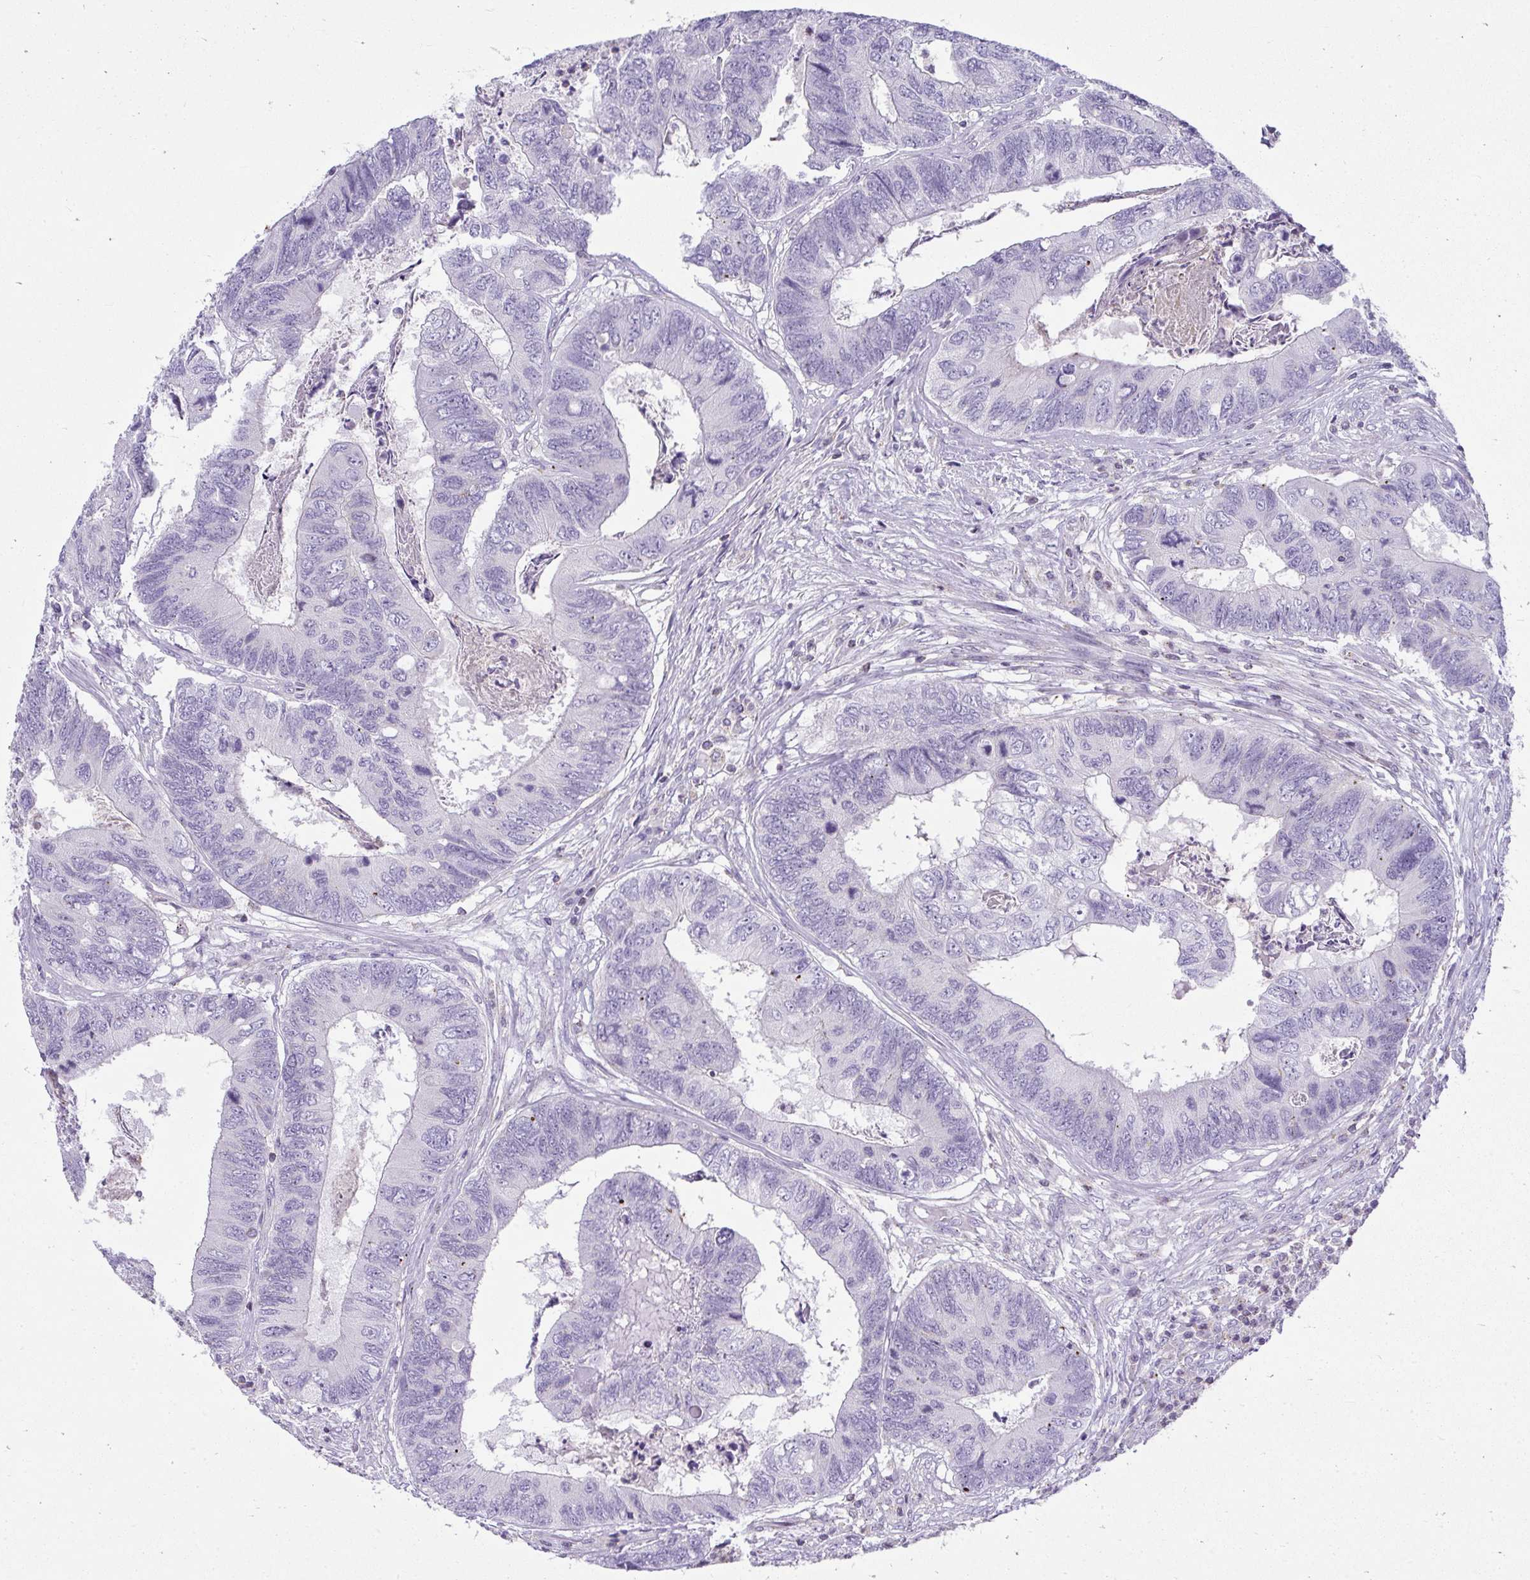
{"staining": {"intensity": "negative", "quantity": "none", "location": "none"}, "tissue": "colorectal cancer", "cell_type": "Tumor cells", "image_type": "cancer", "snomed": [{"axis": "morphology", "description": "Adenocarcinoma, NOS"}, {"axis": "topography", "description": "Colon"}], "caption": "Immunohistochemistry (IHC) histopathology image of neoplastic tissue: human colorectal adenocarcinoma stained with DAB (3,3'-diaminobenzidine) shows no significant protein staining in tumor cells.", "gene": "VPS4B", "patient": {"sex": "female", "age": 67}}